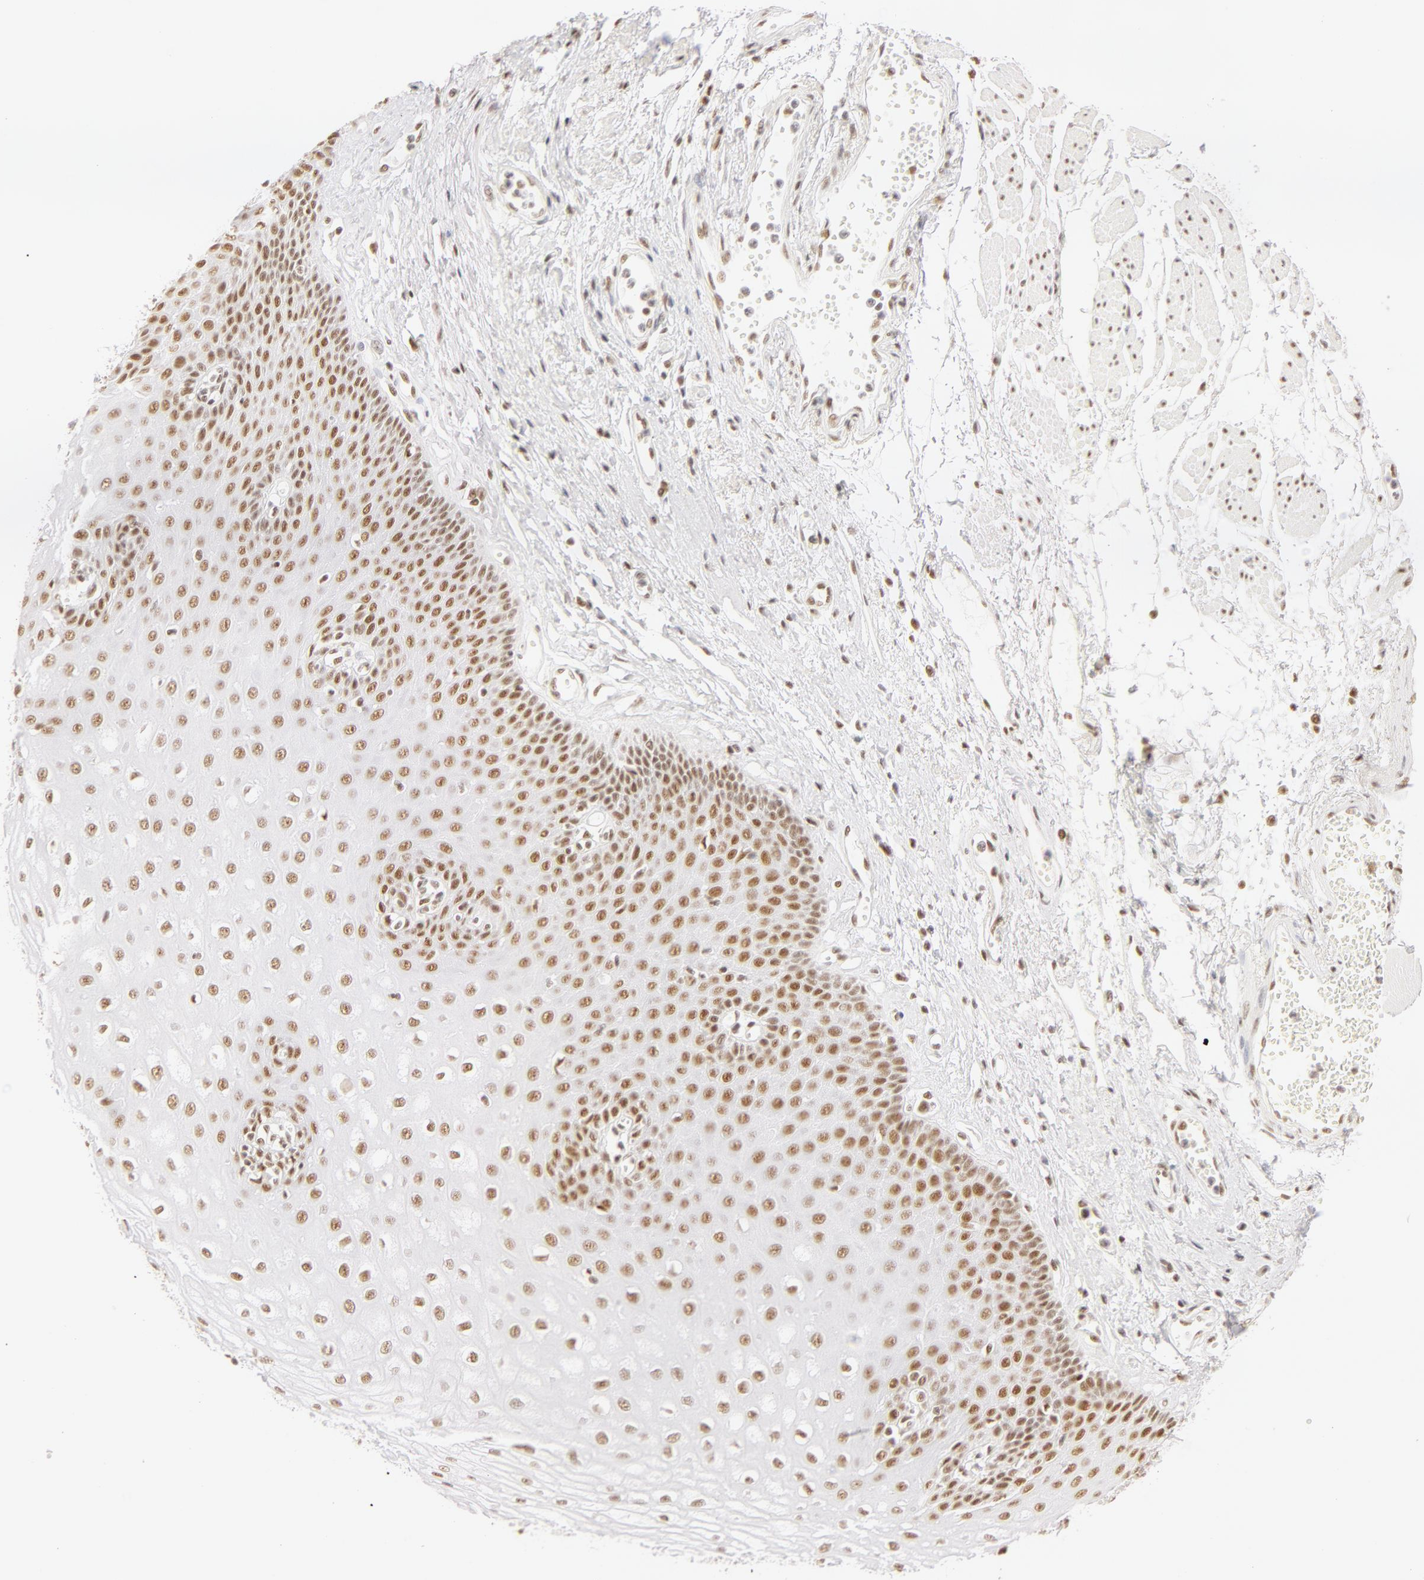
{"staining": {"intensity": "weak", "quantity": ">75%", "location": "nuclear"}, "tissue": "esophagus", "cell_type": "Squamous epithelial cells", "image_type": "normal", "snomed": [{"axis": "morphology", "description": "Normal tissue, NOS"}, {"axis": "topography", "description": "Esophagus"}], "caption": "Weak nuclear positivity is identified in about >75% of squamous epithelial cells in benign esophagus. (DAB (3,3'-diaminobenzidine) IHC with brightfield microscopy, high magnification).", "gene": "RBM39", "patient": {"sex": "male", "age": 65}}